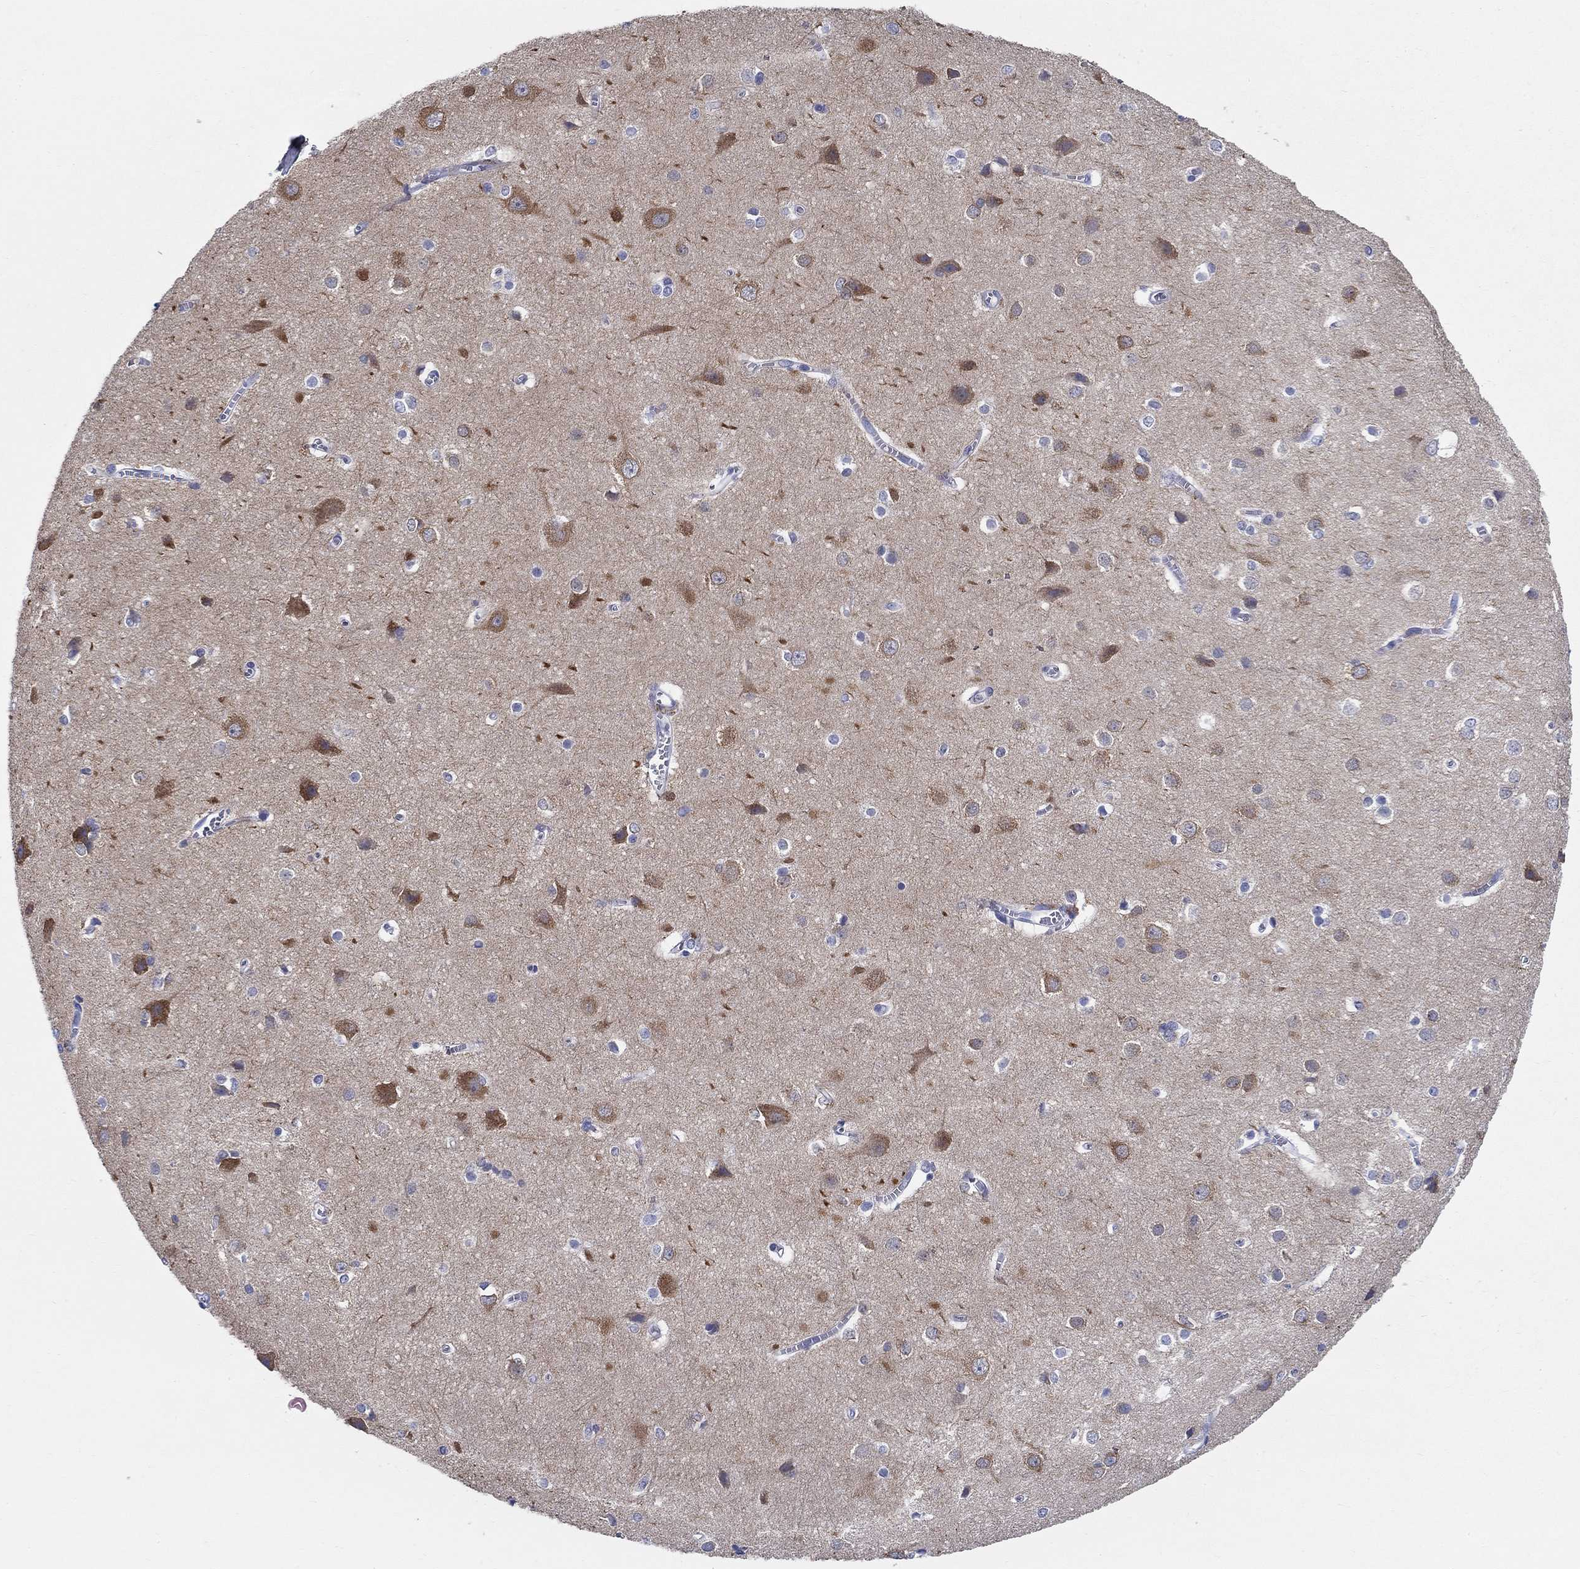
{"staining": {"intensity": "negative", "quantity": "none", "location": "none"}, "tissue": "cerebral cortex", "cell_type": "Endothelial cells", "image_type": "normal", "snomed": [{"axis": "morphology", "description": "Normal tissue, NOS"}, {"axis": "topography", "description": "Cerebral cortex"}], "caption": "High magnification brightfield microscopy of unremarkable cerebral cortex stained with DAB (3,3'-diaminobenzidine) (brown) and counterstained with hematoxylin (blue): endothelial cells show no significant staining. The staining is performed using DAB brown chromogen with nuclei counter-stained in using hematoxylin.", "gene": "RAP1GAP", "patient": {"sex": "male", "age": 37}}